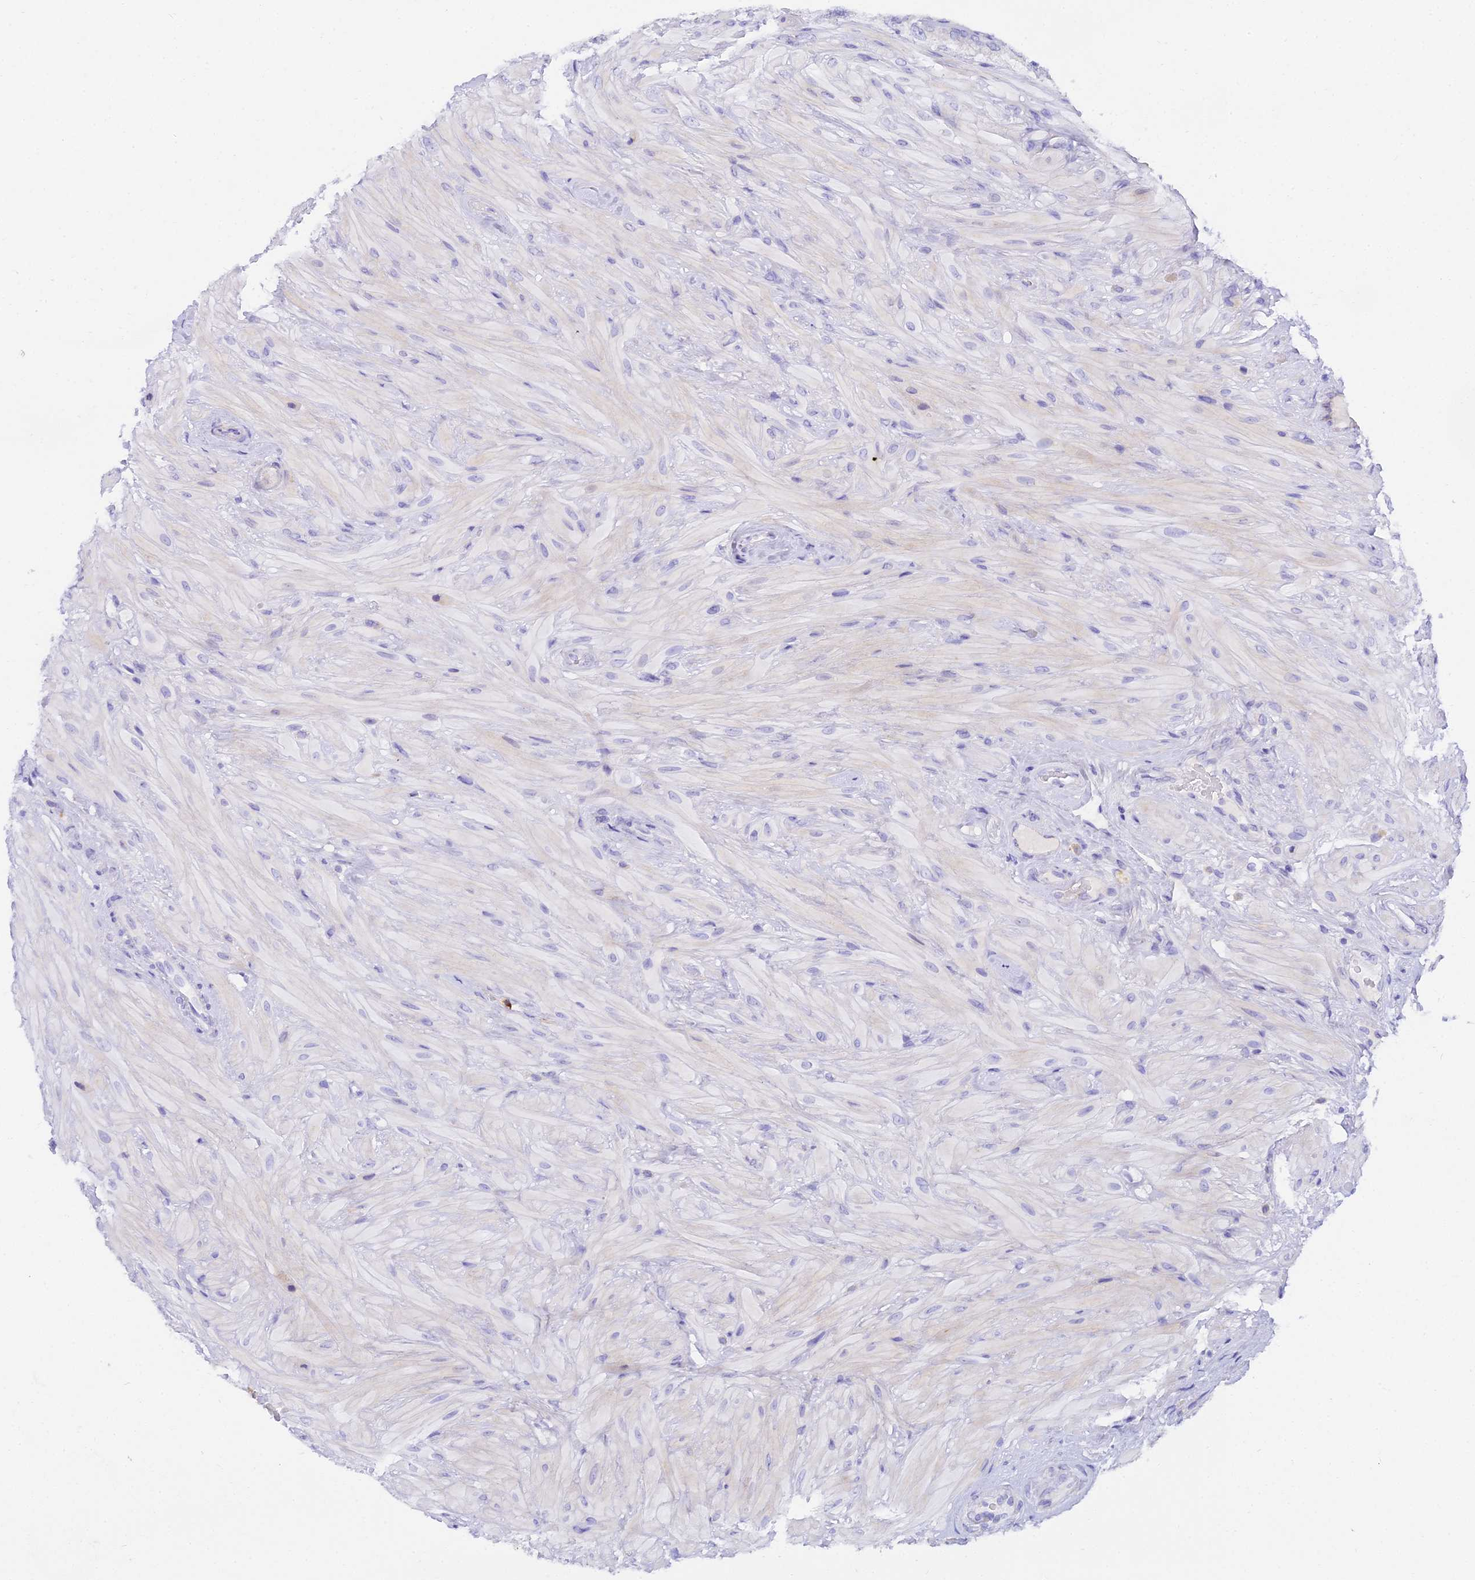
{"staining": {"intensity": "negative", "quantity": "none", "location": "none"}, "tissue": "seminal vesicle", "cell_type": "Glandular cells", "image_type": "normal", "snomed": [{"axis": "morphology", "description": "Normal tissue, NOS"}, {"axis": "topography", "description": "Seminal veicle"}, {"axis": "topography", "description": "Peripheral nerve tissue"}], "caption": "IHC histopathology image of benign seminal vesicle: human seminal vesicle stained with DAB (3,3'-diaminobenzidine) displays no significant protein expression in glandular cells. The staining was performed using DAB (3,3'-diaminobenzidine) to visualize the protein expression in brown, while the nuclei were stained in blue with hematoxylin (Magnification: 20x).", "gene": "VWC2L", "patient": {"sex": "male", "age": 67}}